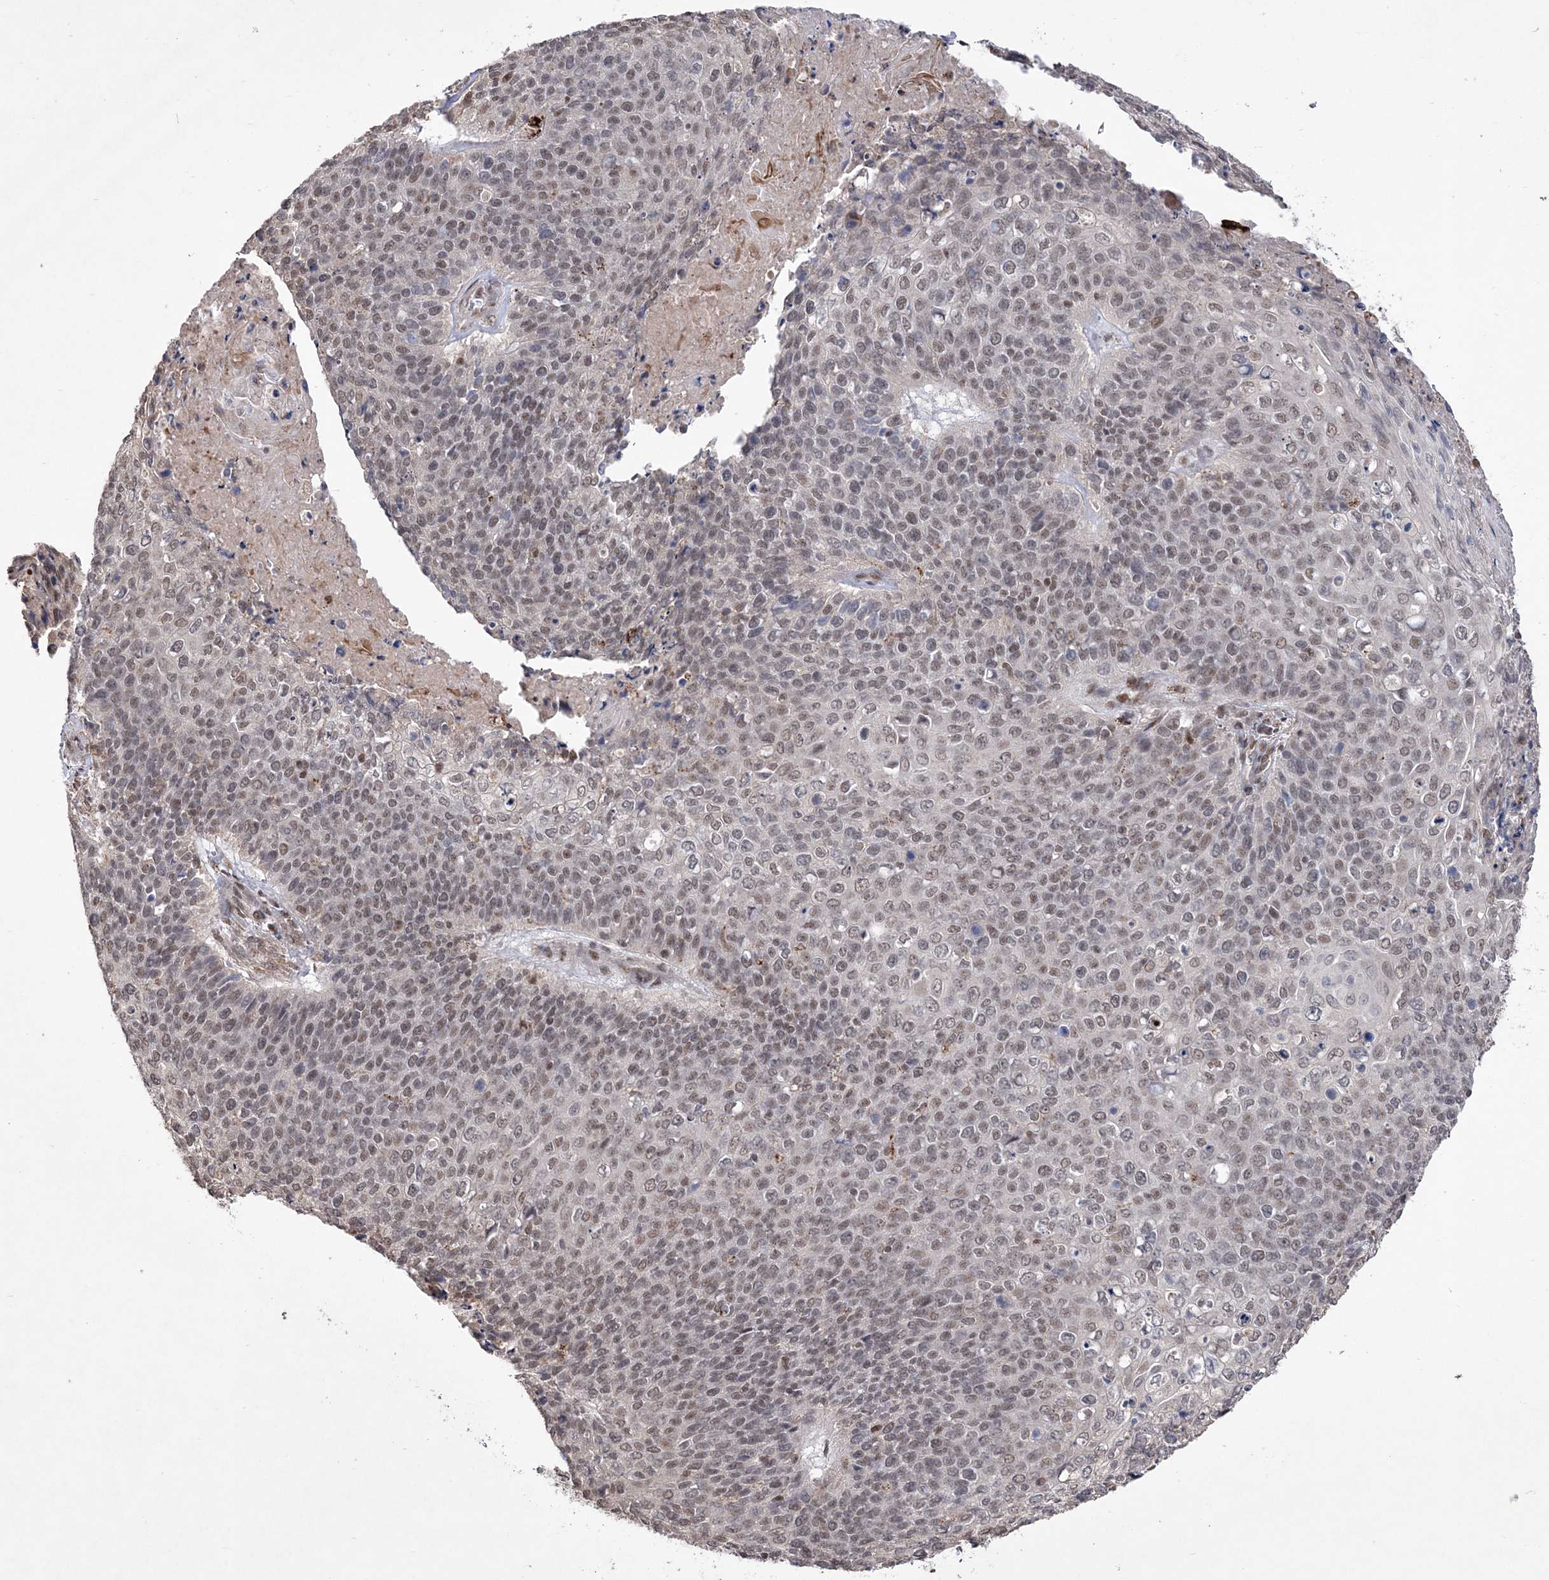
{"staining": {"intensity": "weak", "quantity": ">75%", "location": "nuclear"}, "tissue": "cervical cancer", "cell_type": "Tumor cells", "image_type": "cancer", "snomed": [{"axis": "morphology", "description": "Squamous cell carcinoma, NOS"}, {"axis": "topography", "description": "Cervix"}], "caption": "Protein expression analysis of squamous cell carcinoma (cervical) exhibits weak nuclear staining in about >75% of tumor cells.", "gene": "BOD1L1", "patient": {"sex": "female", "age": 39}}